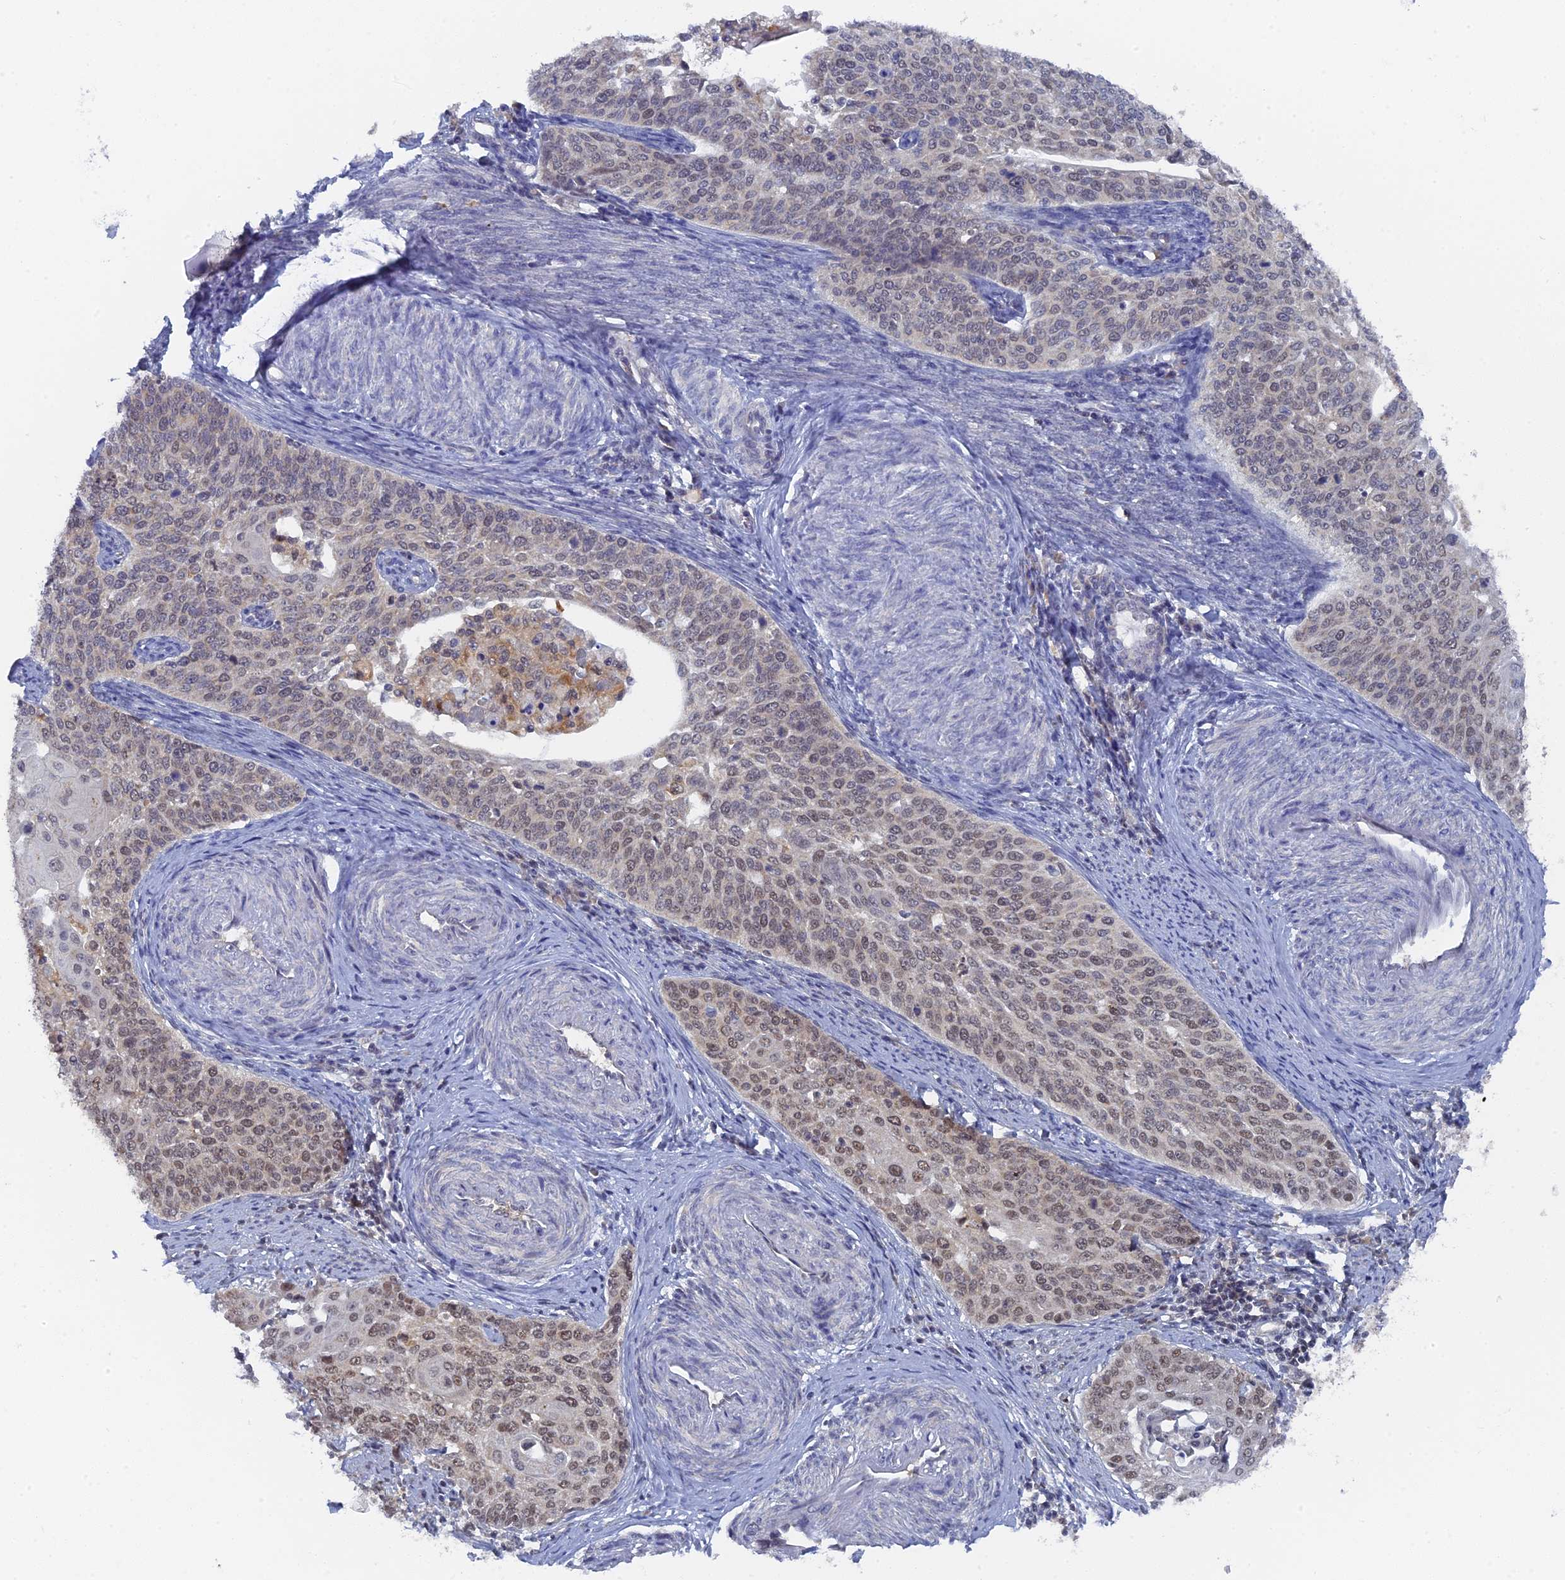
{"staining": {"intensity": "weak", "quantity": "<25%", "location": "nuclear"}, "tissue": "cervical cancer", "cell_type": "Tumor cells", "image_type": "cancer", "snomed": [{"axis": "morphology", "description": "Squamous cell carcinoma, NOS"}, {"axis": "topography", "description": "Cervix"}], "caption": "This micrograph is of cervical cancer (squamous cell carcinoma) stained with immunohistochemistry to label a protein in brown with the nuclei are counter-stained blue. There is no positivity in tumor cells. The staining is performed using DAB (3,3'-diaminobenzidine) brown chromogen with nuclei counter-stained in using hematoxylin.", "gene": "MIGA2", "patient": {"sex": "female", "age": 44}}